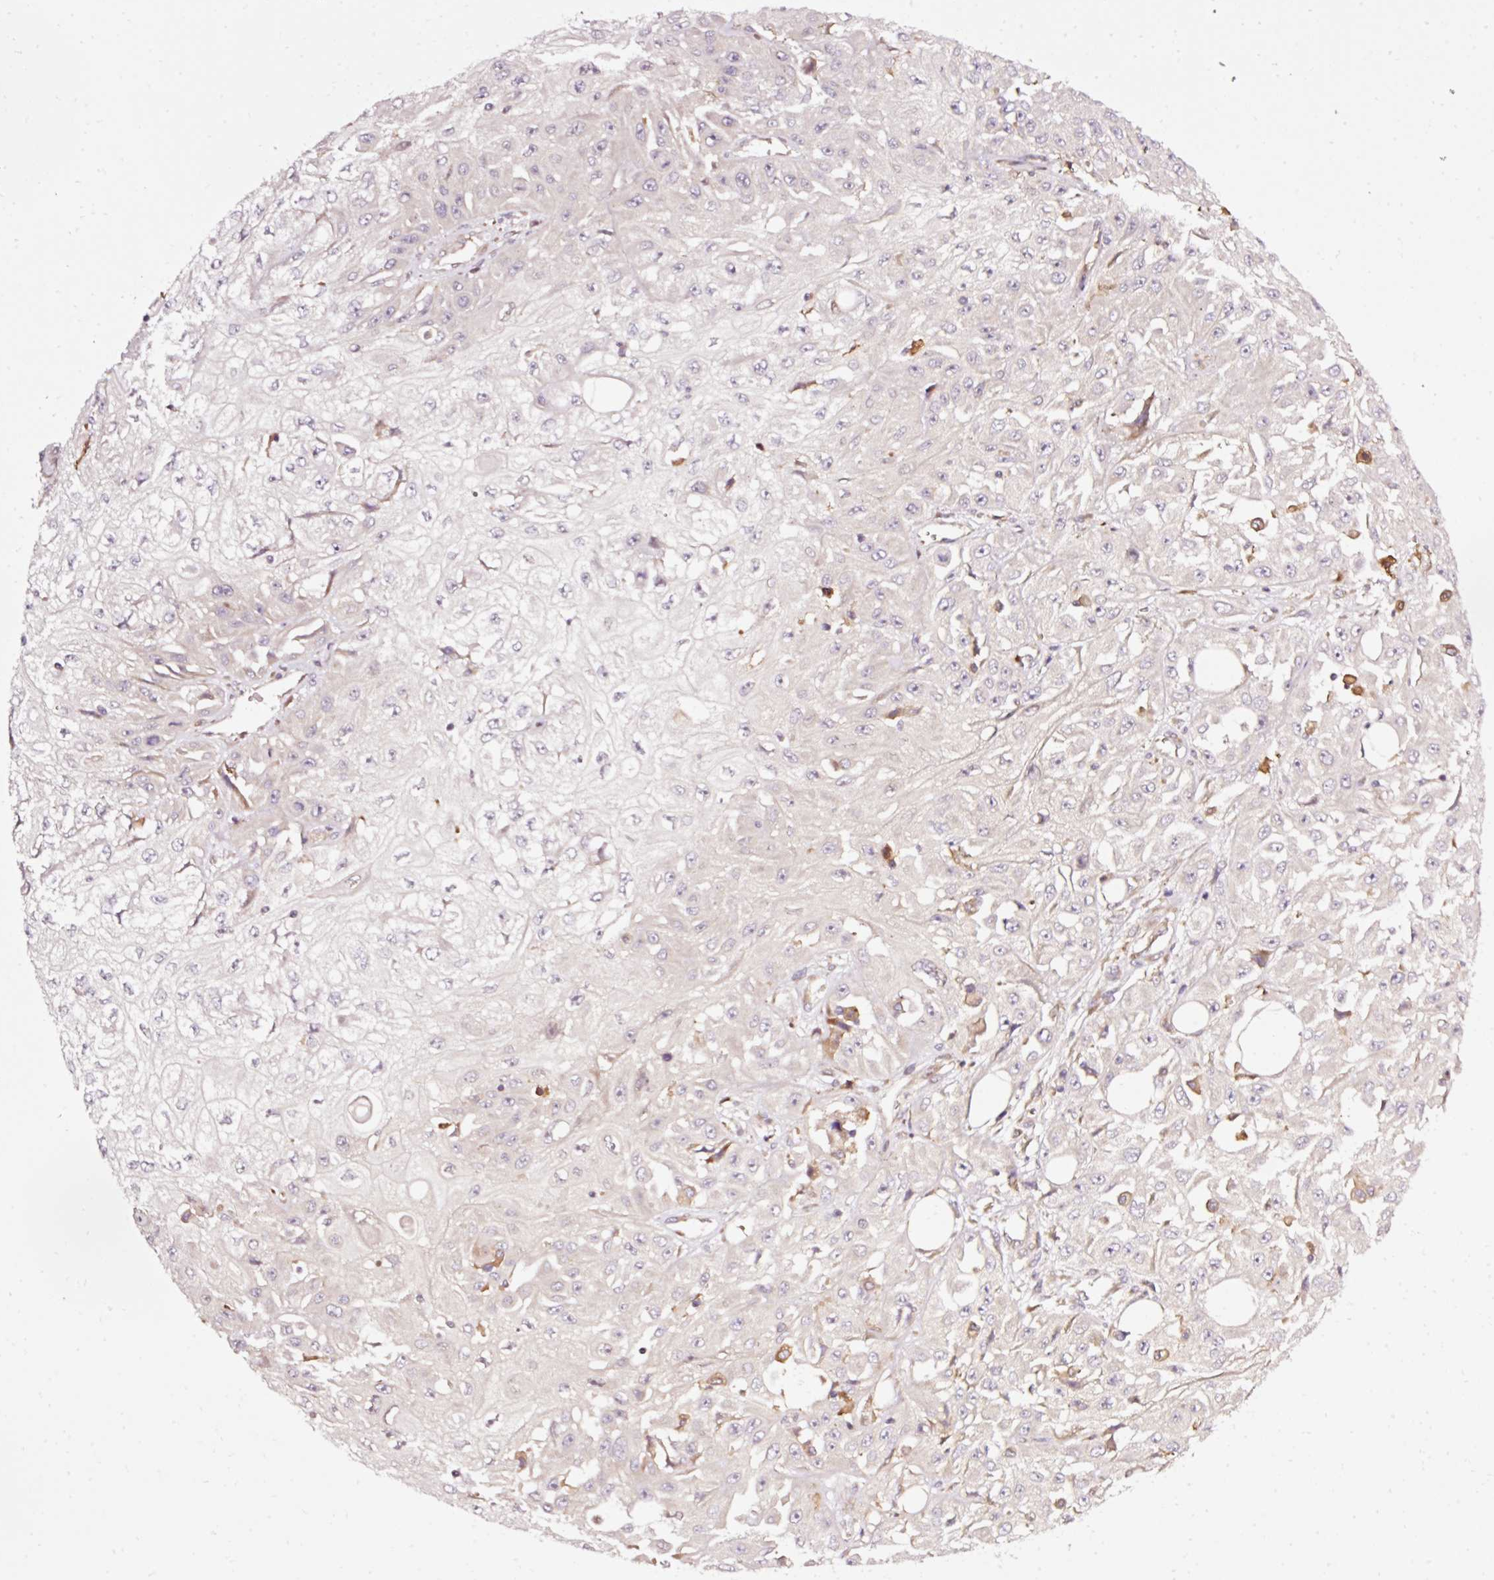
{"staining": {"intensity": "negative", "quantity": "none", "location": "none"}, "tissue": "skin cancer", "cell_type": "Tumor cells", "image_type": "cancer", "snomed": [{"axis": "morphology", "description": "Squamous cell carcinoma, NOS"}, {"axis": "morphology", "description": "Squamous cell carcinoma, metastatic, NOS"}, {"axis": "topography", "description": "Skin"}, {"axis": "topography", "description": "Lymph node"}], "caption": "A high-resolution photomicrograph shows IHC staining of metastatic squamous cell carcinoma (skin), which demonstrates no significant positivity in tumor cells.", "gene": "NAPA", "patient": {"sex": "male", "age": 75}}